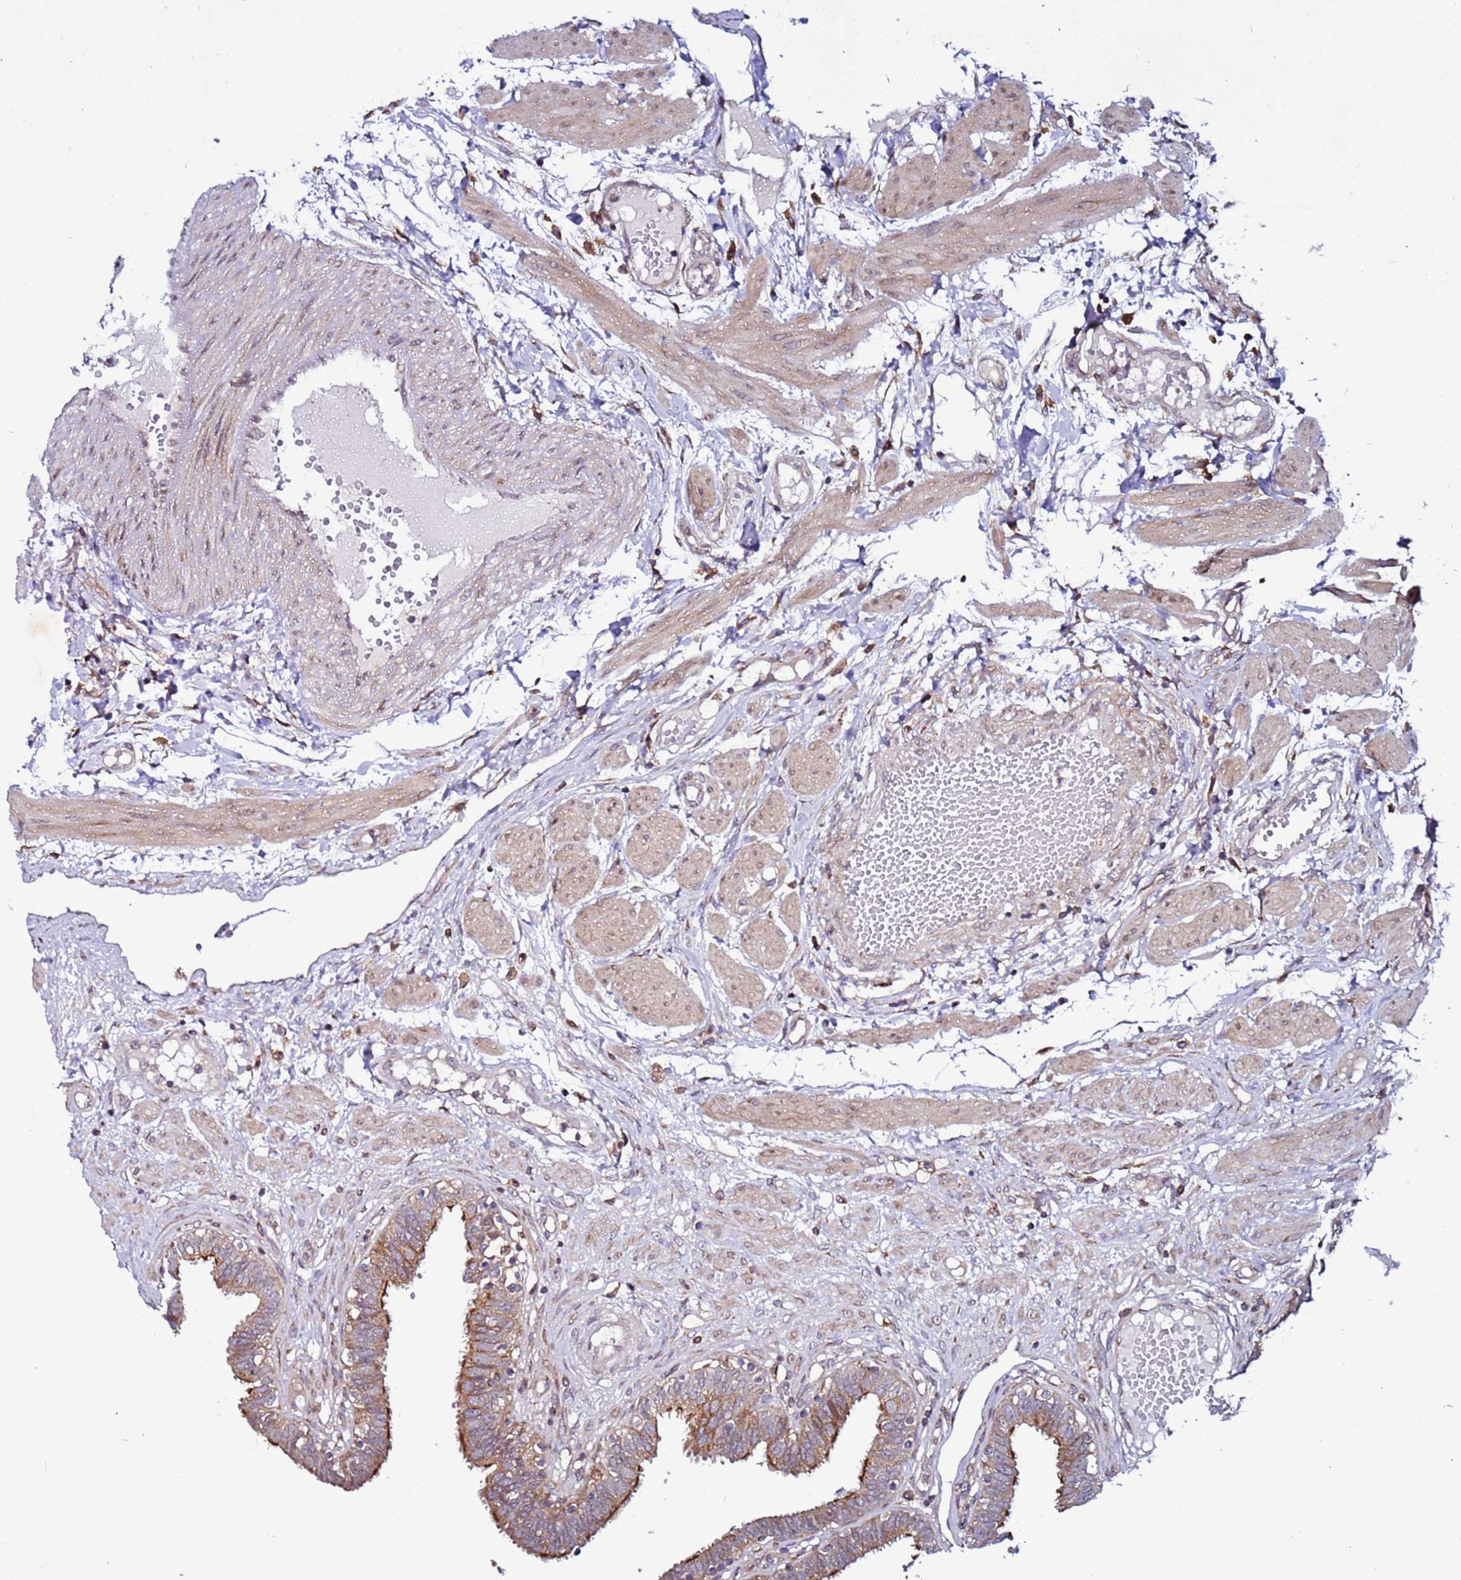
{"staining": {"intensity": "moderate", "quantity": ">75%", "location": "cytoplasmic/membranous"}, "tissue": "fallopian tube", "cell_type": "Glandular cells", "image_type": "normal", "snomed": [{"axis": "morphology", "description": "Normal tissue, NOS"}, {"axis": "topography", "description": "Fallopian tube"}, {"axis": "topography", "description": "Placenta"}], "caption": "Immunohistochemical staining of unremarkable human fallopian tube exhibits medium levels of moderate cytoplasmic/membranous staining in about >75% of glandular cells. (Stains: DAB (3,3'-diaminobenzidine) in brown, nuclei in blue, Microscopy: brightfield microscopy at high magnification).", "gene": "TMEM176B", "patient": {"sex": "female", "age": 32}}